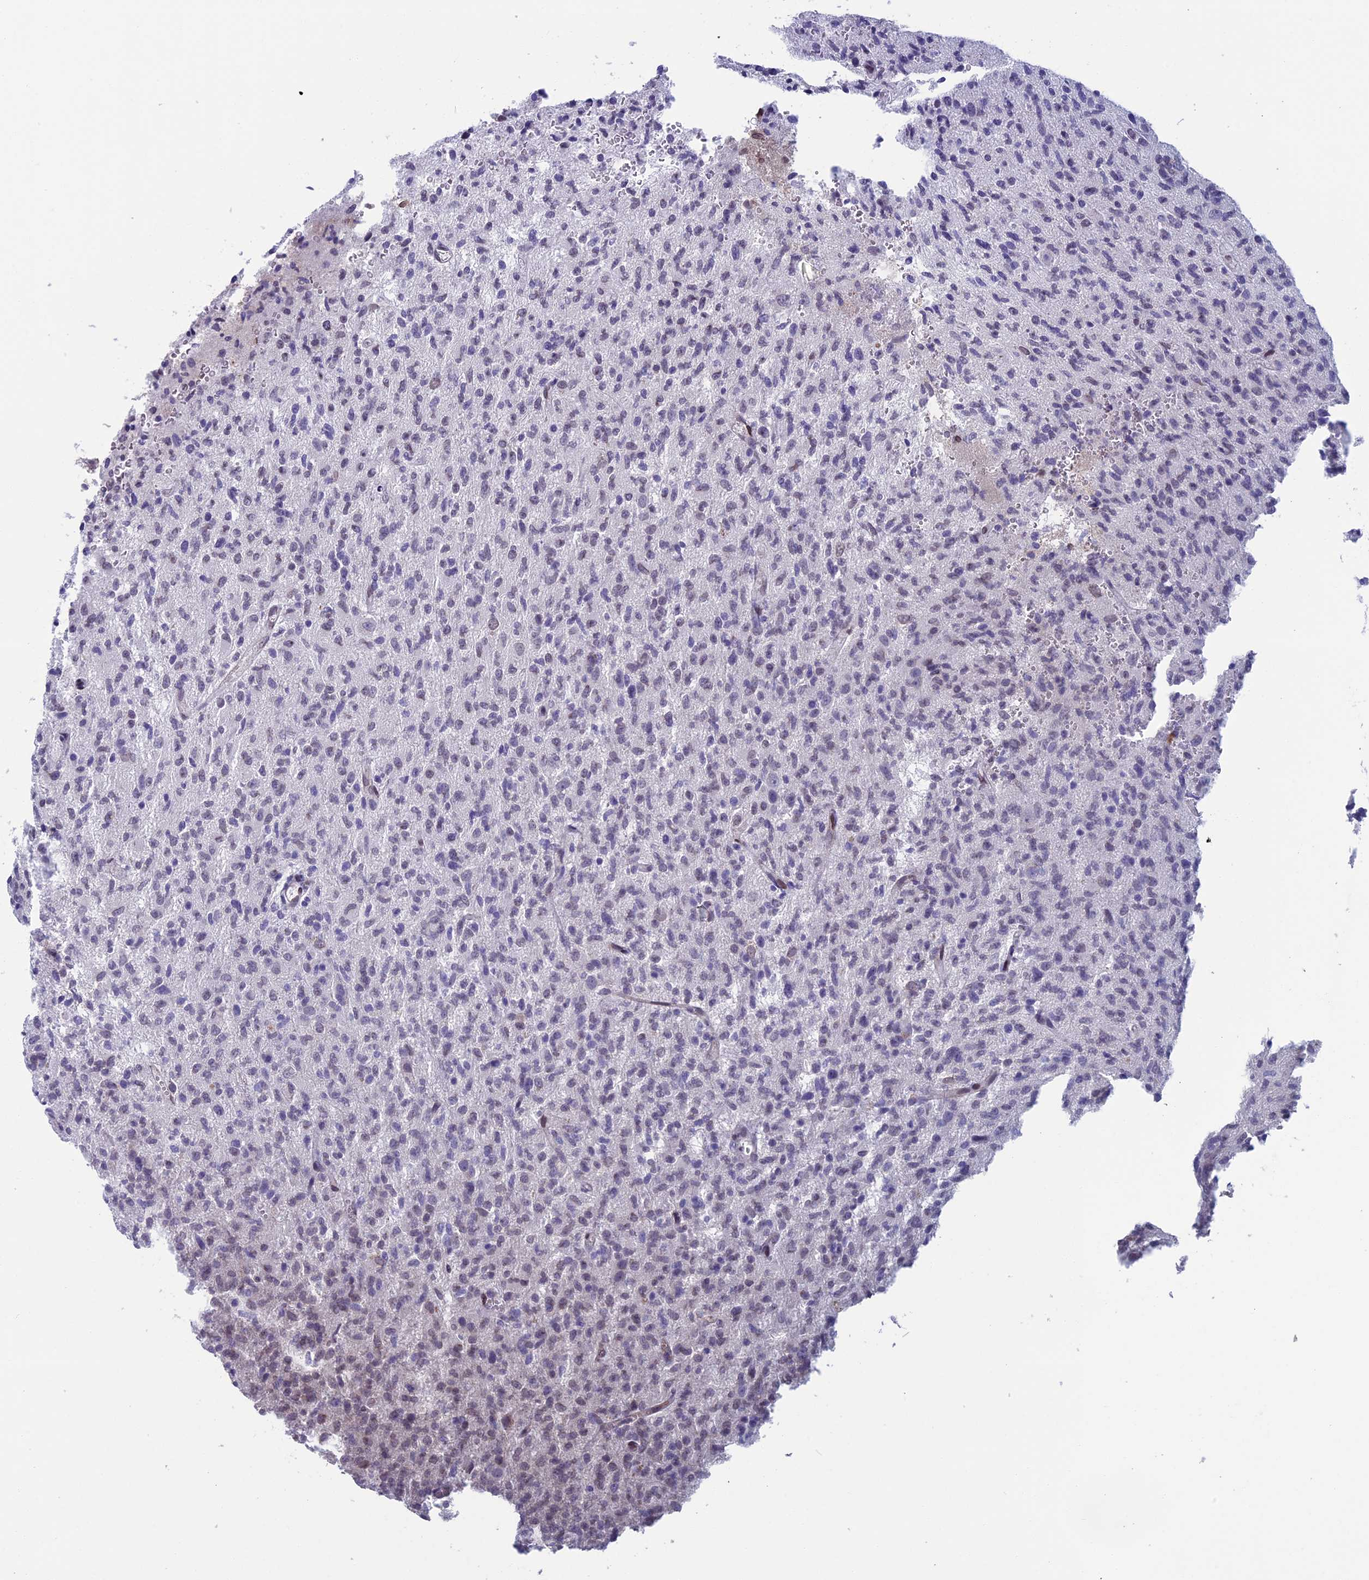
{"staining": {"intensity": "weak", "quantity": "25%-75%", "location": "cytoplasmic/membranous,nuclear"}, "tissue": "glioma", "cell_type": "Tumor cells", "image_type": "cancer", "snomed": [{"axis": "morphology", "description": "Glioma, malignant, High grade"}, {"axis": "topography", "description": "Brain"}], "caption": "Human glioma stained with a protein marker exhibits weak staining in tumor cells.", "gene": "GPSM1", "patient": {"sex": "female", "age": 57}}